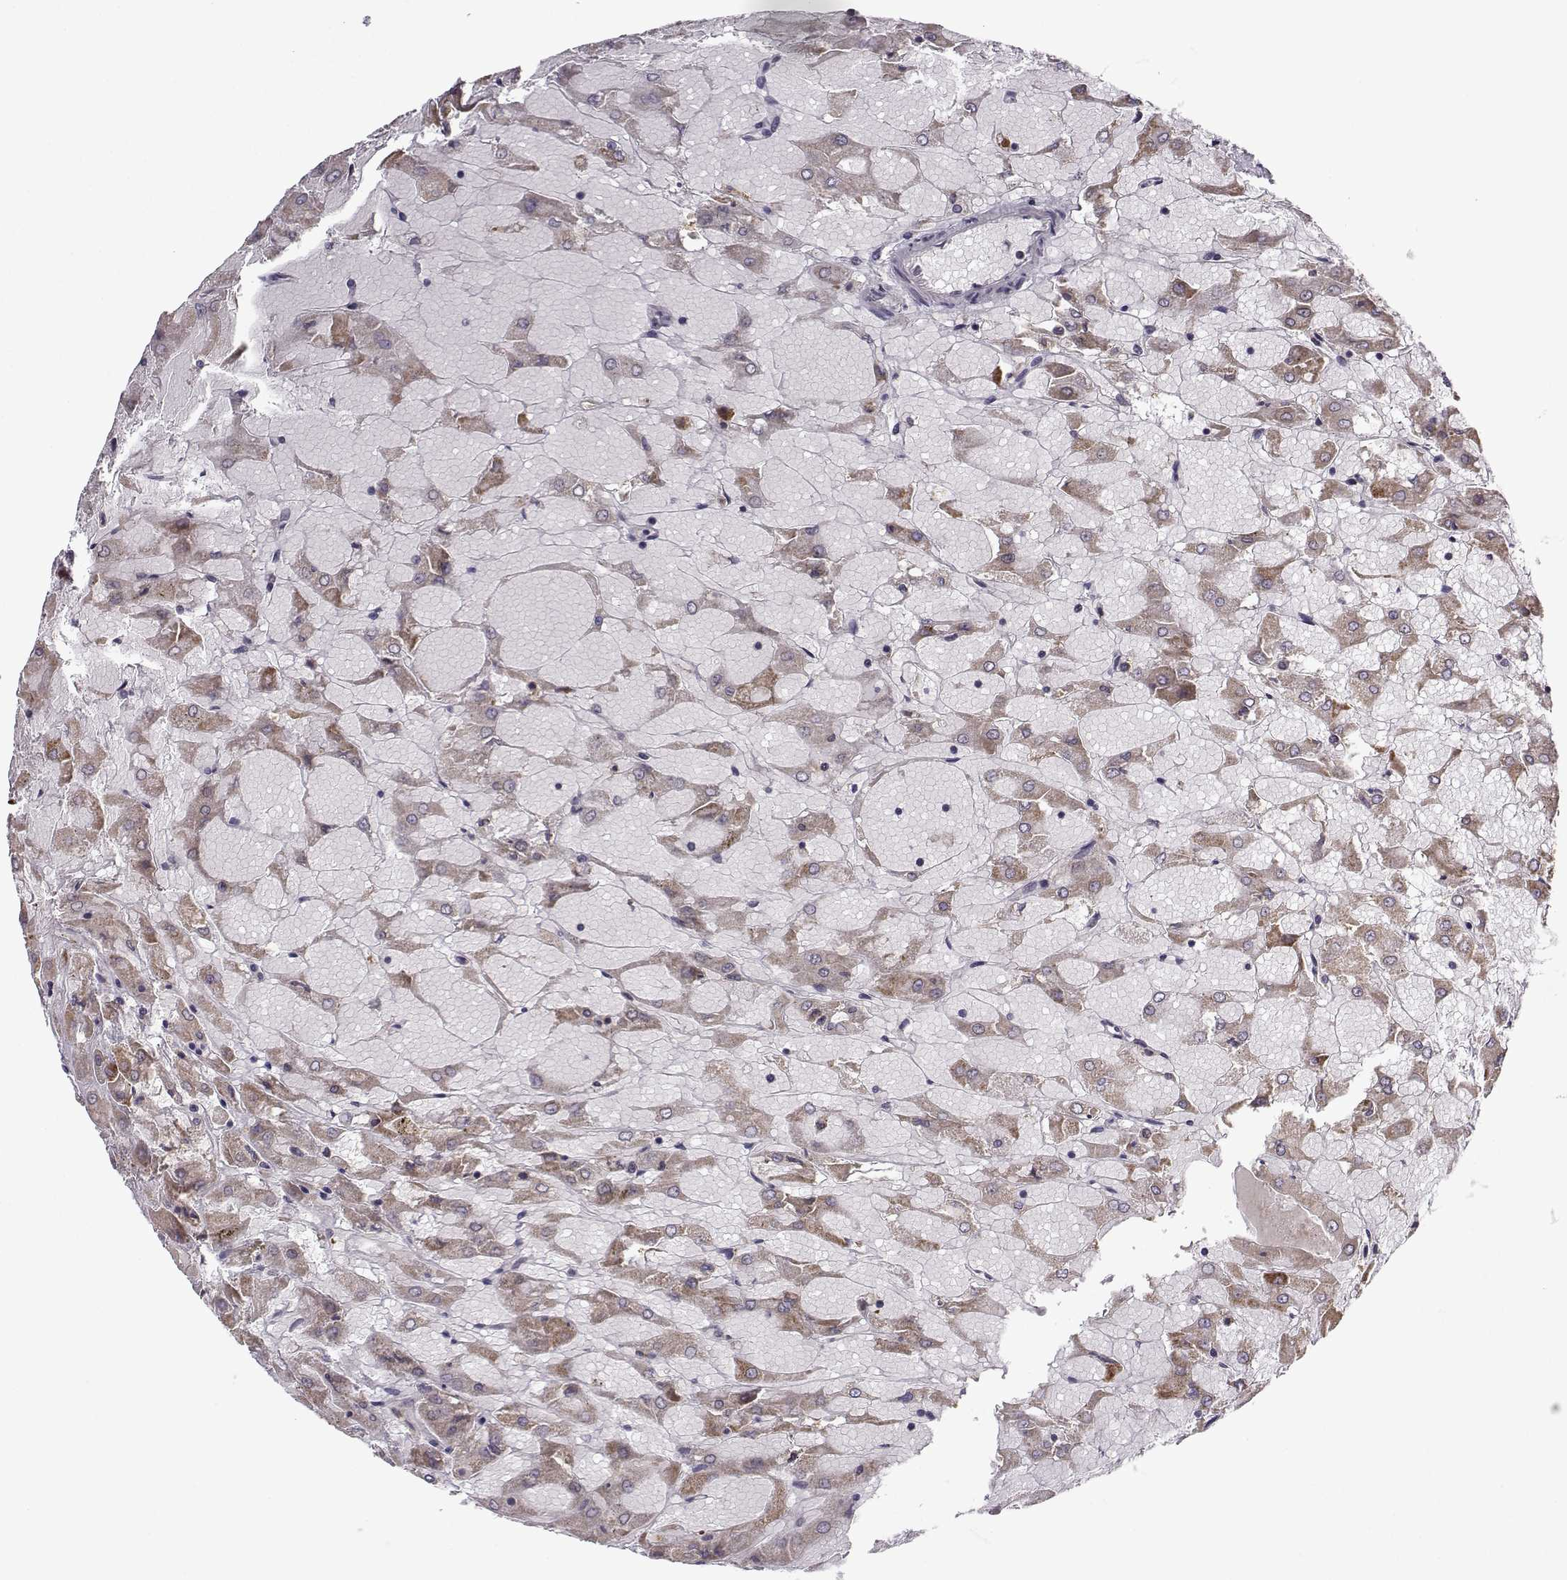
{"staining": {"intensity": "moderate", "quantity": ">75%", "location": "cytoplasmic/membranous"}, "tissue": "renal cancer", "cell_type": "Tumor cells", "image_type": "cancer", "snomed": [{"axis": "morphology", "description": "Adenocarcinoma, NOS"}, {"axis": "topography", "description": "Kidney"}], "caption": "An immunohistochemistry (IHC) histopathology image of neoplastic tissue is shown. Protein staining in brown highlights moderate cytoplasmic/membranous positivity in adenocarcinoma (renal) within tumor cells.", "gene": "NECAB3", "patient": {"sex": "male", "age": 72}}